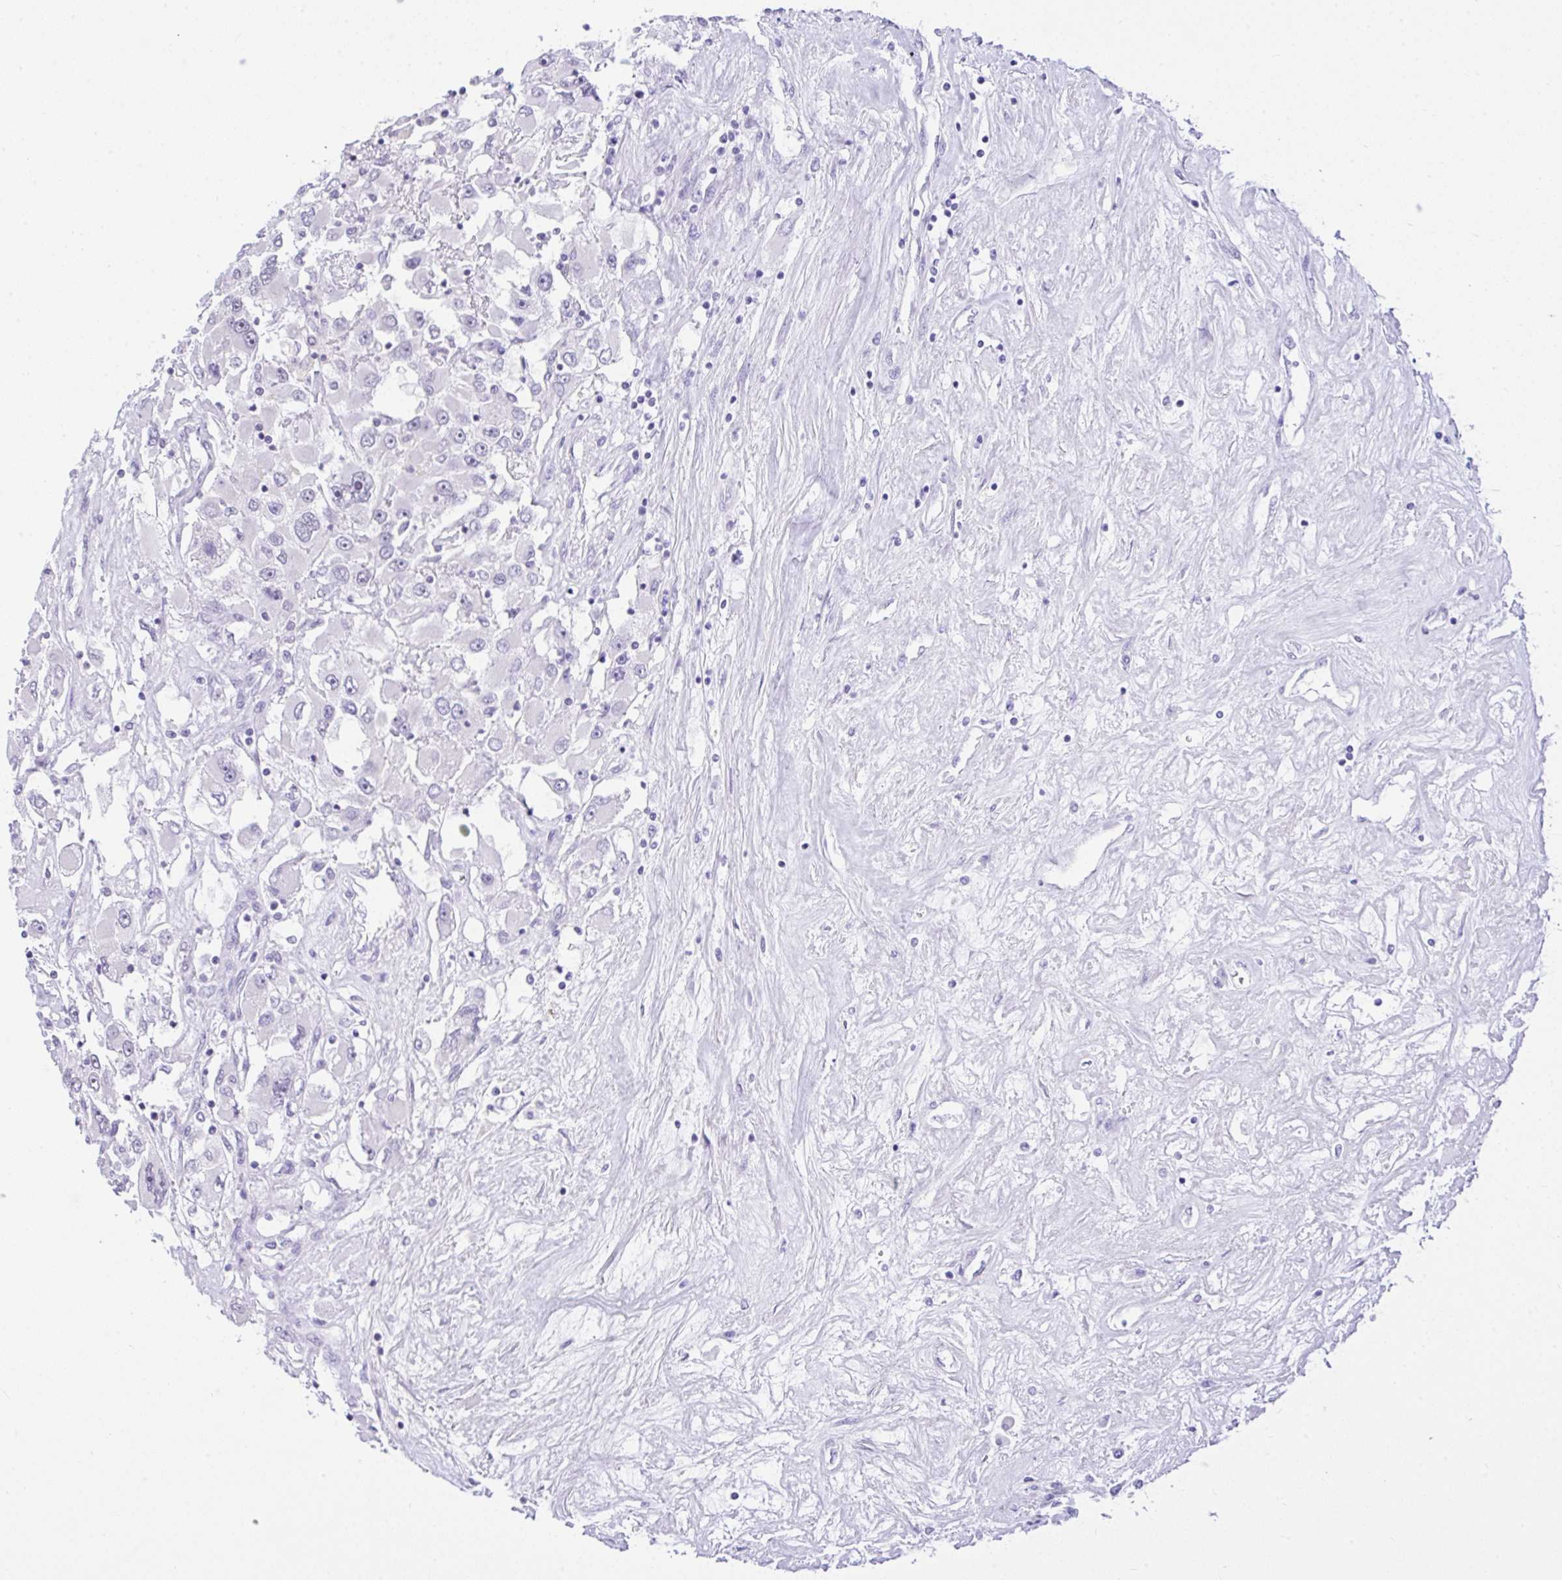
{"staining": {"intensity": "negative", "quantity": "none", "location": "none"}, "tissue": "renal cancer", "cell_type": "Tumor cells", "image_type": "cancer", "snomed": [{"axis": "morphology", "description": "Adenocarcinoma, NOS"}, {"axis": "topography", "description": "Kidney"}], "caption": "Tumor cells show no significant protein expression in renal cancer. (IHC, brightfield microscopy, high magnification).", "gene": "CCDC12", "patient": {"sex": "female", "age": 52}}